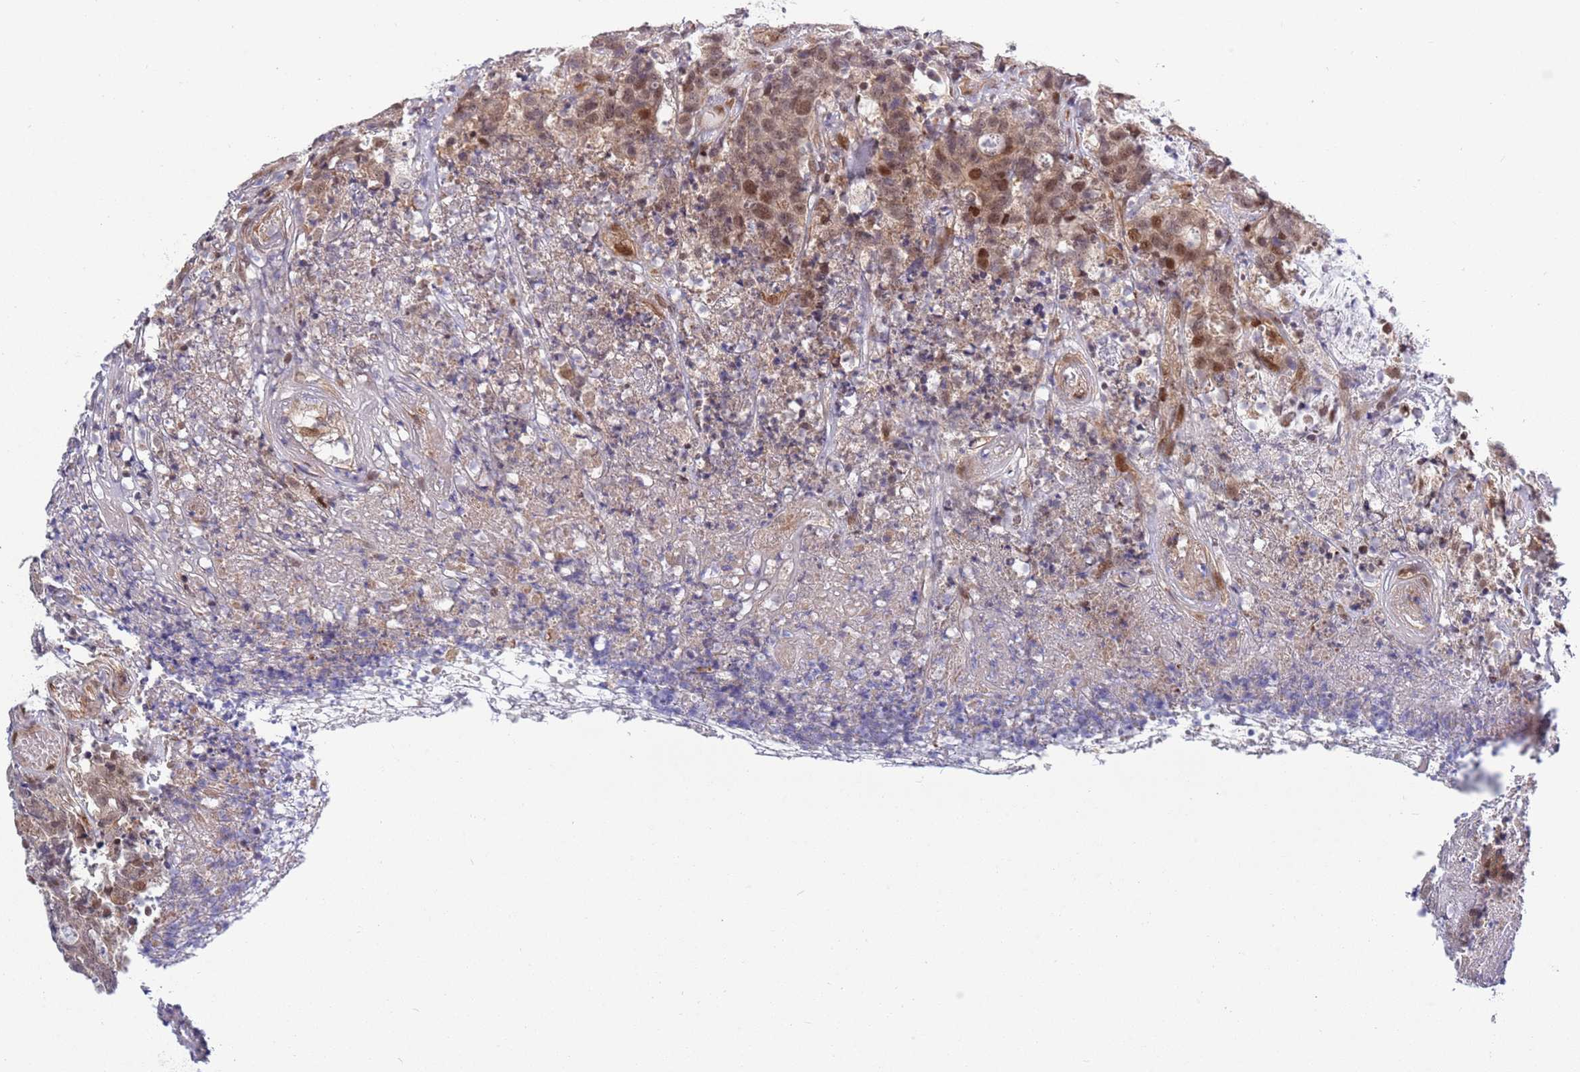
{"staining": {"intensity": "moderate", "quantity": "25%-75%", "location": "nuclear"}, "tissue": "colorectal cancer", "cell_type": "Tumor cells", "image_type": "cancer", "snomed": [{"axis": "morphology", "description": "Adenocarcinoma, NOS"}, {"axis": "topography", "description": "Colon"}], "caption": "Brown immunohistochemical staining in adenocarcinoma (colorectal) displays moderate nuclear staining in approximately 25%-75% of tumor cells.", "gene": "TBX10", "patient": {"sex": "male", "age": 83}}